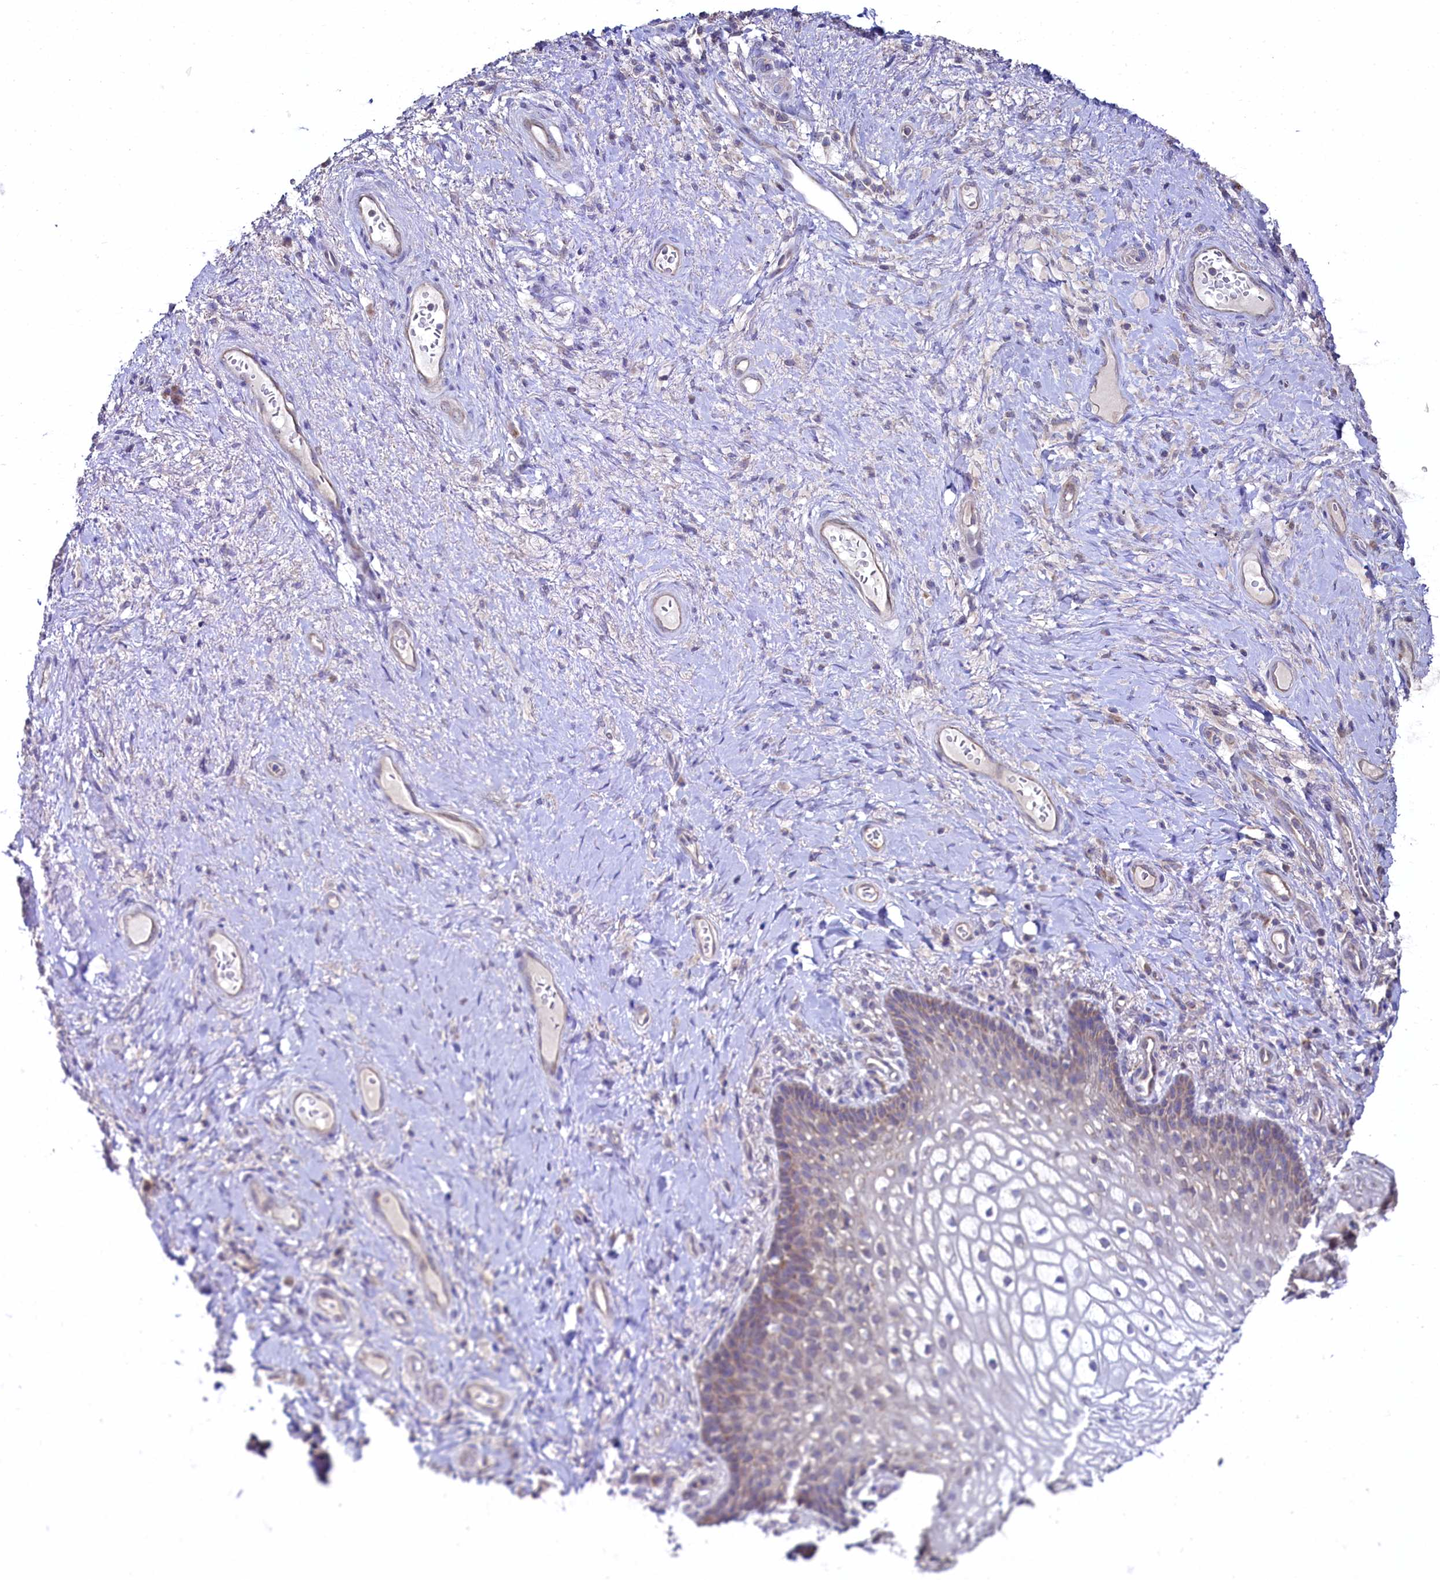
{"staining": {"intensity": "weak", "quantity": "25%-75%", "location": "cytoplasmic/membranous"}, "tissue": "vagina", "cell_type": "Squamous epithelial cells", "image_type": "normal", "snomed": [{"axis": "morphology", "description": "Normal tissue, NOS"}, {"axis": "topography", "description": "Vagina"}], "caption": "Squamous epithelial cells show weak cytoplasmic/membranous expression in about 25%-75% of cells in benign vagina.", "gene": "MRPL57", "patient": {"sex": "female", "age": 60}}